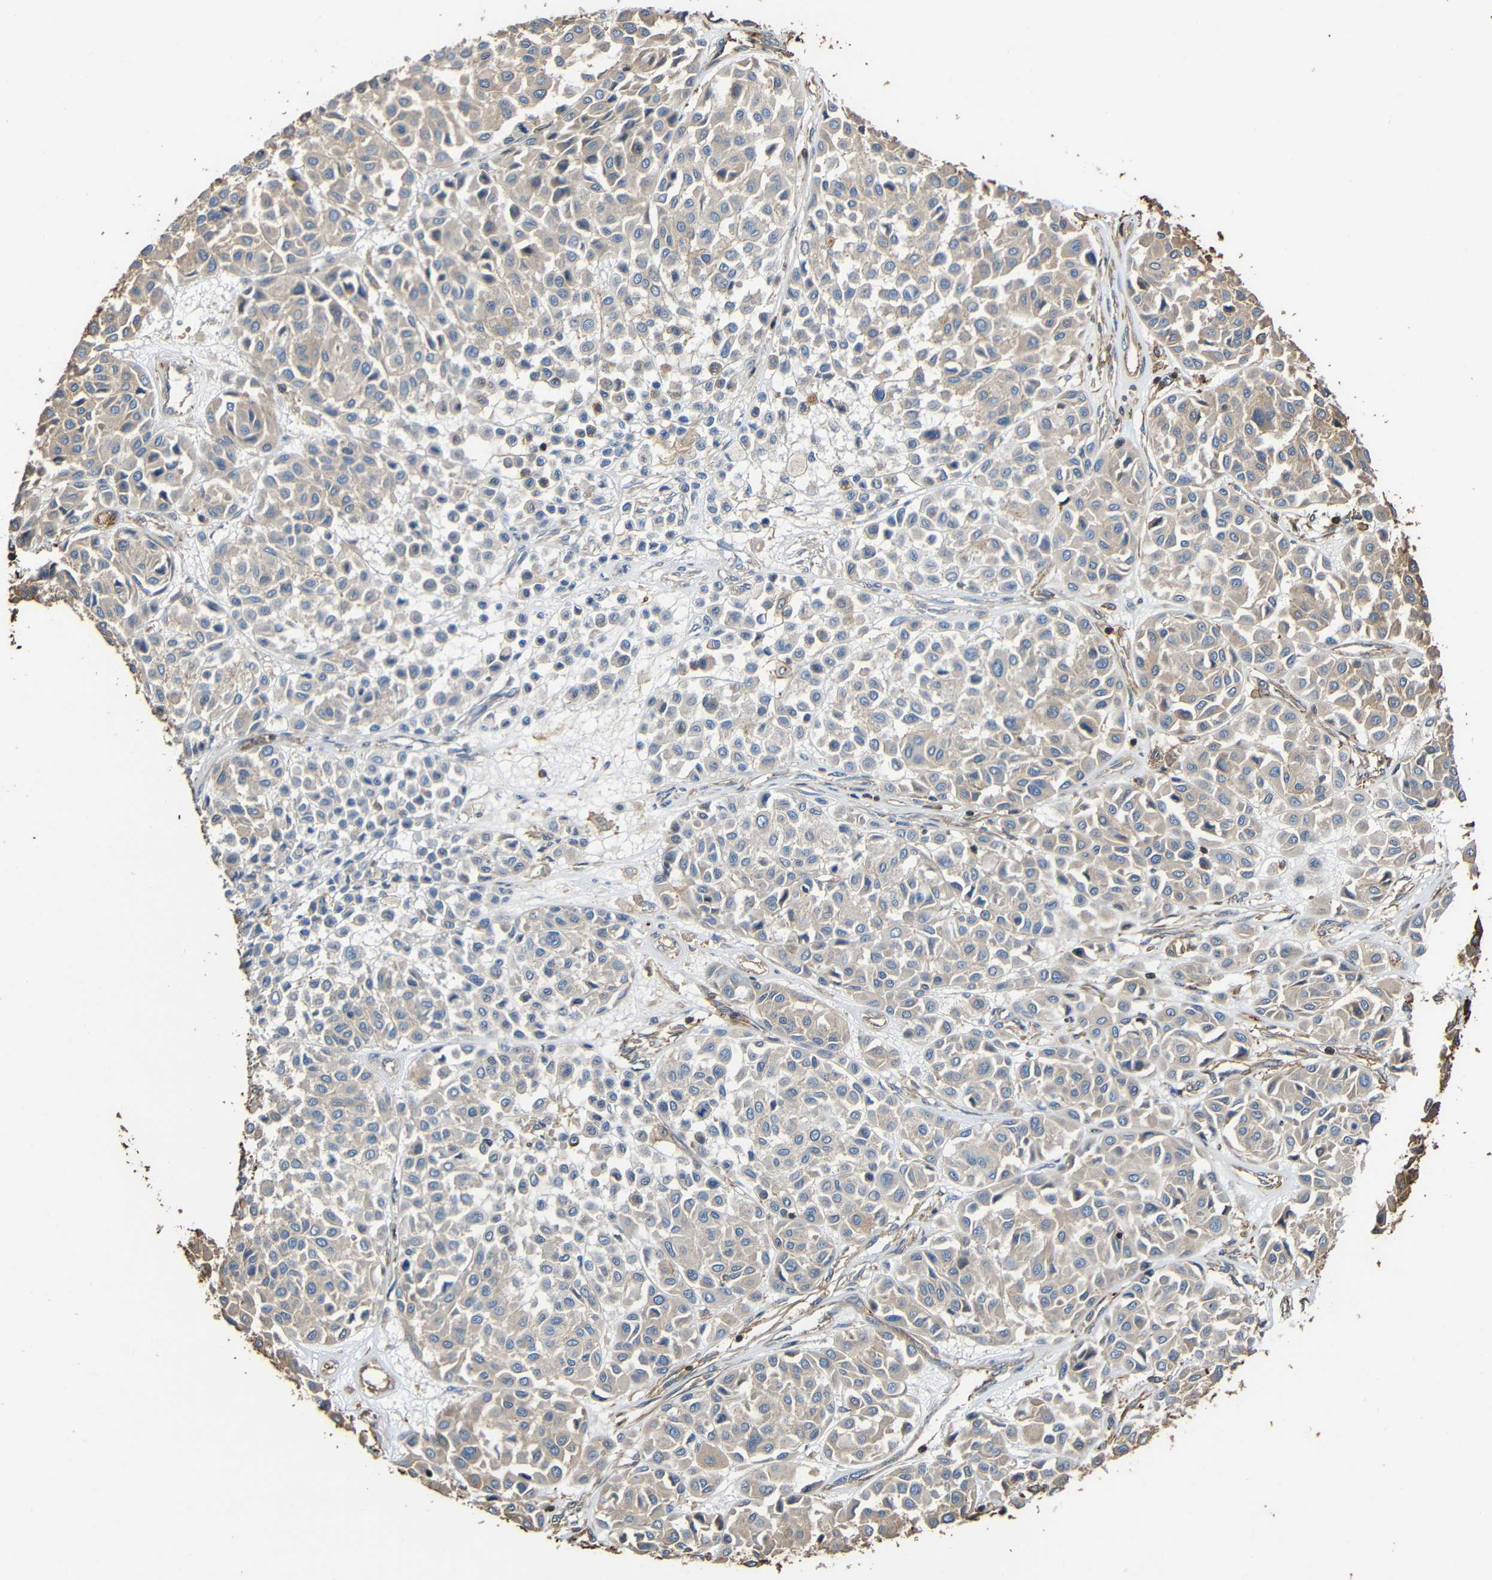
{"staining": {"intensity": "weak", "quantity": "<25%", "location": "cytoplasmic/membranous"}, "tissue": "melanoma", "cell_type": "Tumor cells", "image_type": "cancer", "snomed": [{"axis": "morphology", "description": "Malignant melanoma, Metastatic site"}, {"axis": "topography", "description": "Soft tissue"}], "caption": "This micrograph is of malignant melanoma (metastatic site) stained with IHC to label a protein in brown with the nuclei are counter-stained blue. There is no staining in tumor cells.", "gene": "RHOT2", "patient": {"sex": "male", "age": 41}}